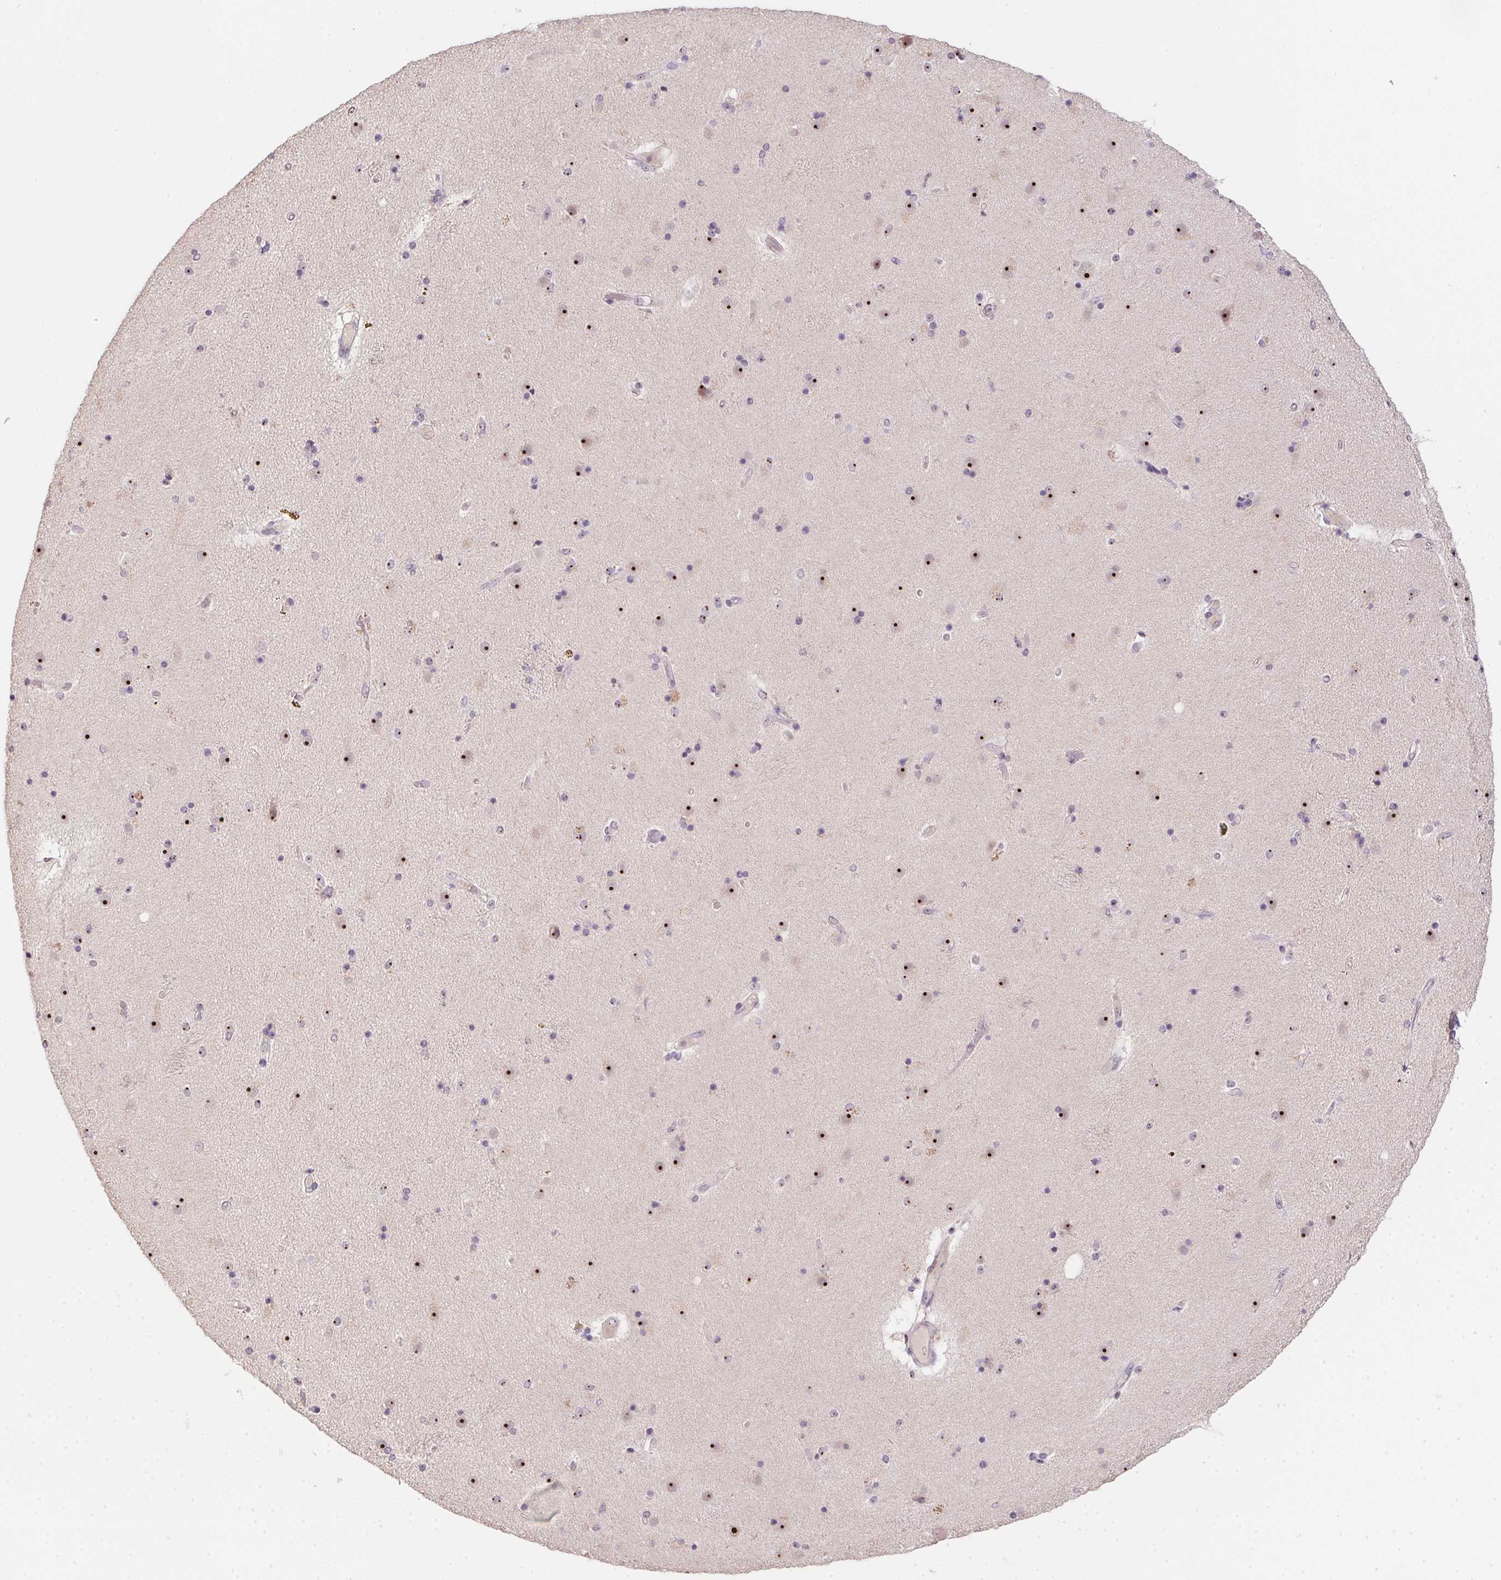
{"staining": {"intensity": "moderate", "quantity": "<25%", "location": "nuclear"}, "tissue": "caudate", "cell_type": "Glial cells", "image_type": "normal", "snomed": [{"axis": "morphology", "description": "Normal tissue, NOS"}, {"axis": "topography", "description": "Lateral ventricle wall"}], "caption": "Moderate nuclear protein positivity is appreciated in about <25% of glial cells in caudate.", "gene": "BATF2", "patient": {"sex": "female", "age": 71}}